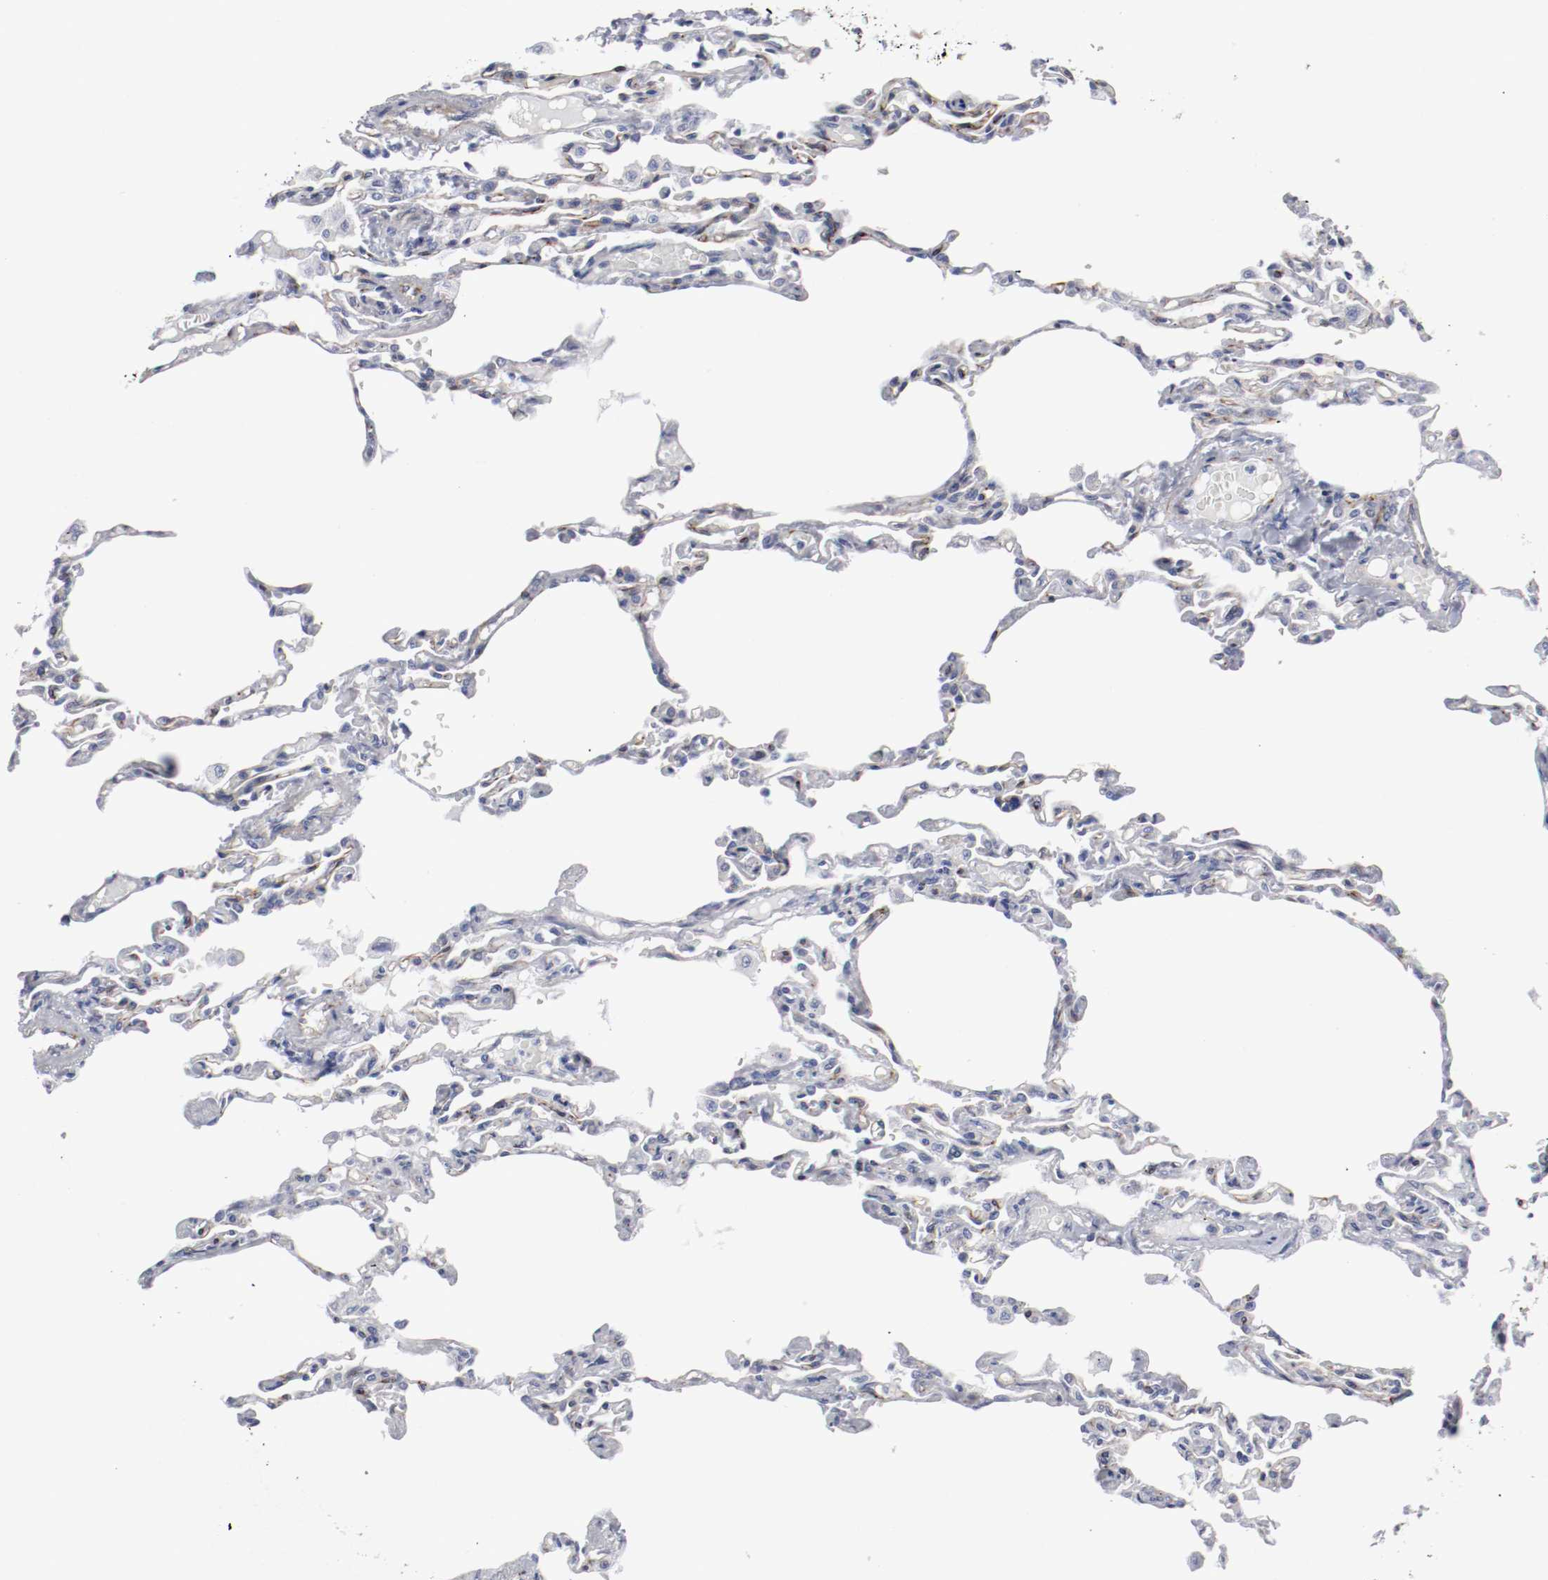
{"staining": {"intensity": "moderate", "quantity": "<25%", "location": "cytoplasmic/membranous"}, "tissue": "lung", "cell_type": "Alveolar cells", "image_type": "normal", "snomed": [{"axis": "morphology", "description": "Normal tissue, NOS"}, {"axis": "topography", "description": "Lung"}], "caption": "Protein staining by immunohistochemistry (IHC) displays moderate cytoplasmic/membranous staining in about <25% of alveolar cells in unremarkable lung. The staining was performed using DAB to visualize the protein expression in brown, while the nuclei were stained in blue with hematoxylin (Magnification: 20x).", "gene": "GIT1", "patient": {"sex": "male", "age": 21}}